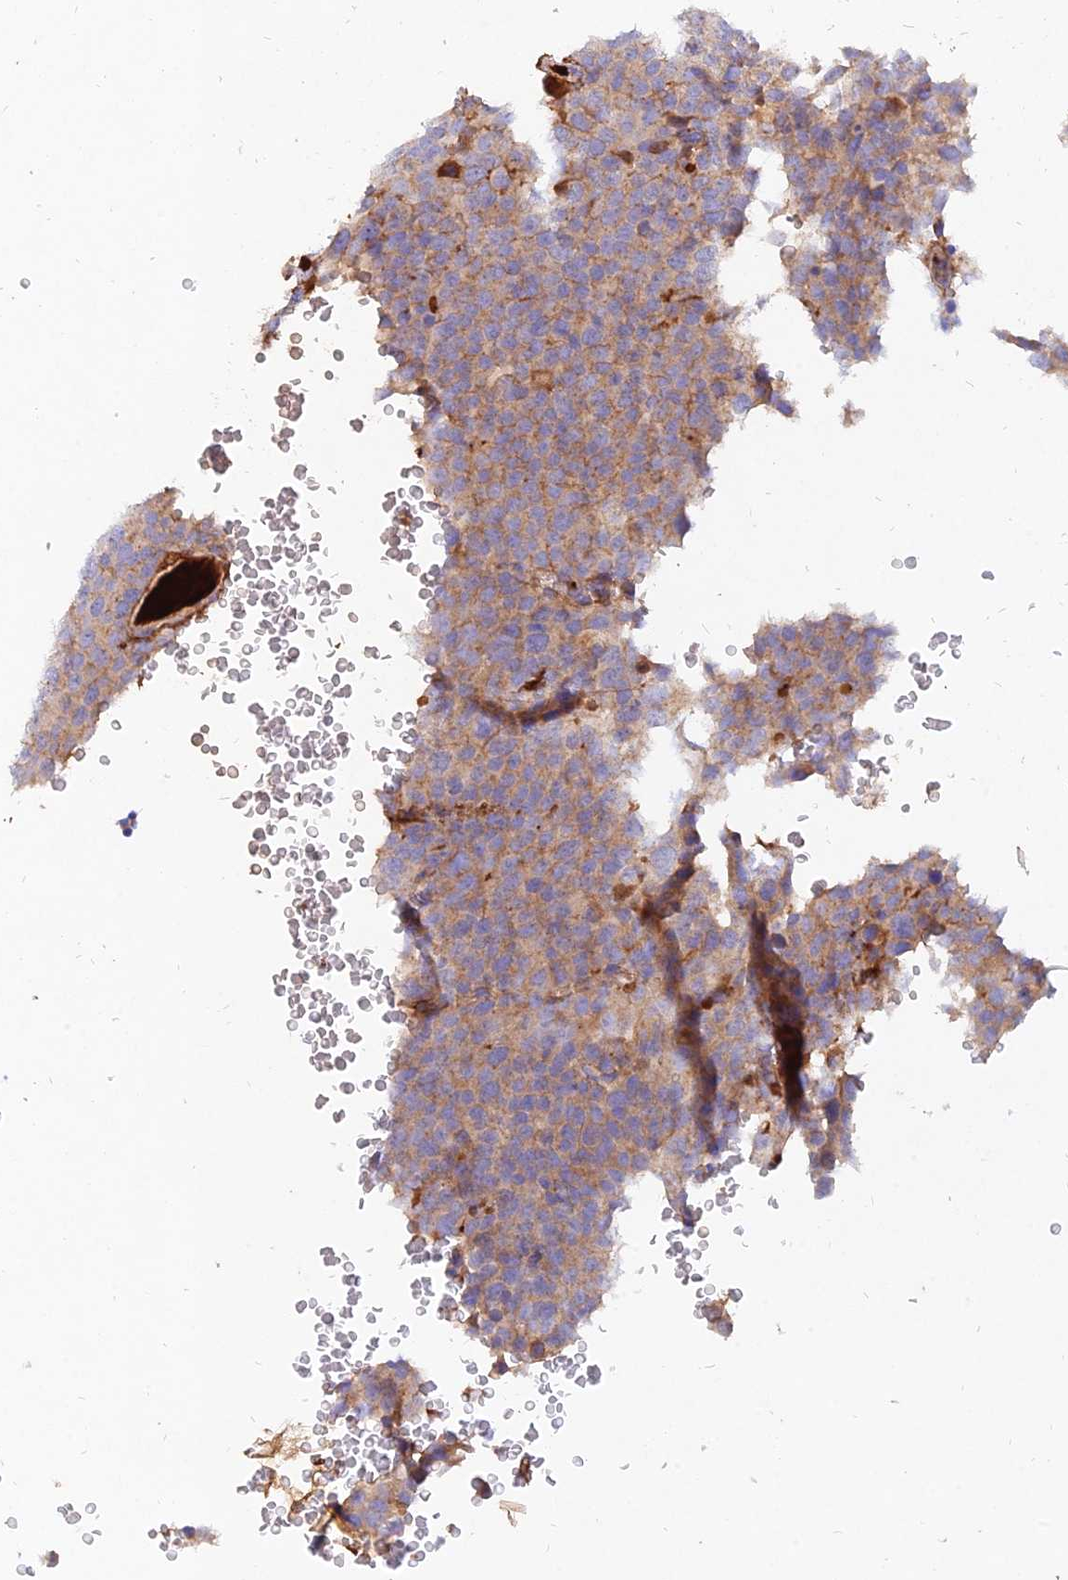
{"staining": {"intensity": "moderate", "quantity": "<25%", "location": "cytoplasmic/membranous"}, "tissue": "testis cancer", "cell_type": "Tumor cells", "image_type": "cancer", "snomed": [{"axis": "morphology", "description": "Seminoma, NOS"}, {"axis": "topography", "description": "Testis"}], "caption": "IHC (DAB (3,3'-diaminobenzidine)) staining of human testis cancer exhibits moderate cytoplasmic/membranous protein positivity in about <25% of tumor cells.", "gene": "MROH1", "patient": {"sex": "male", "age": 71}}